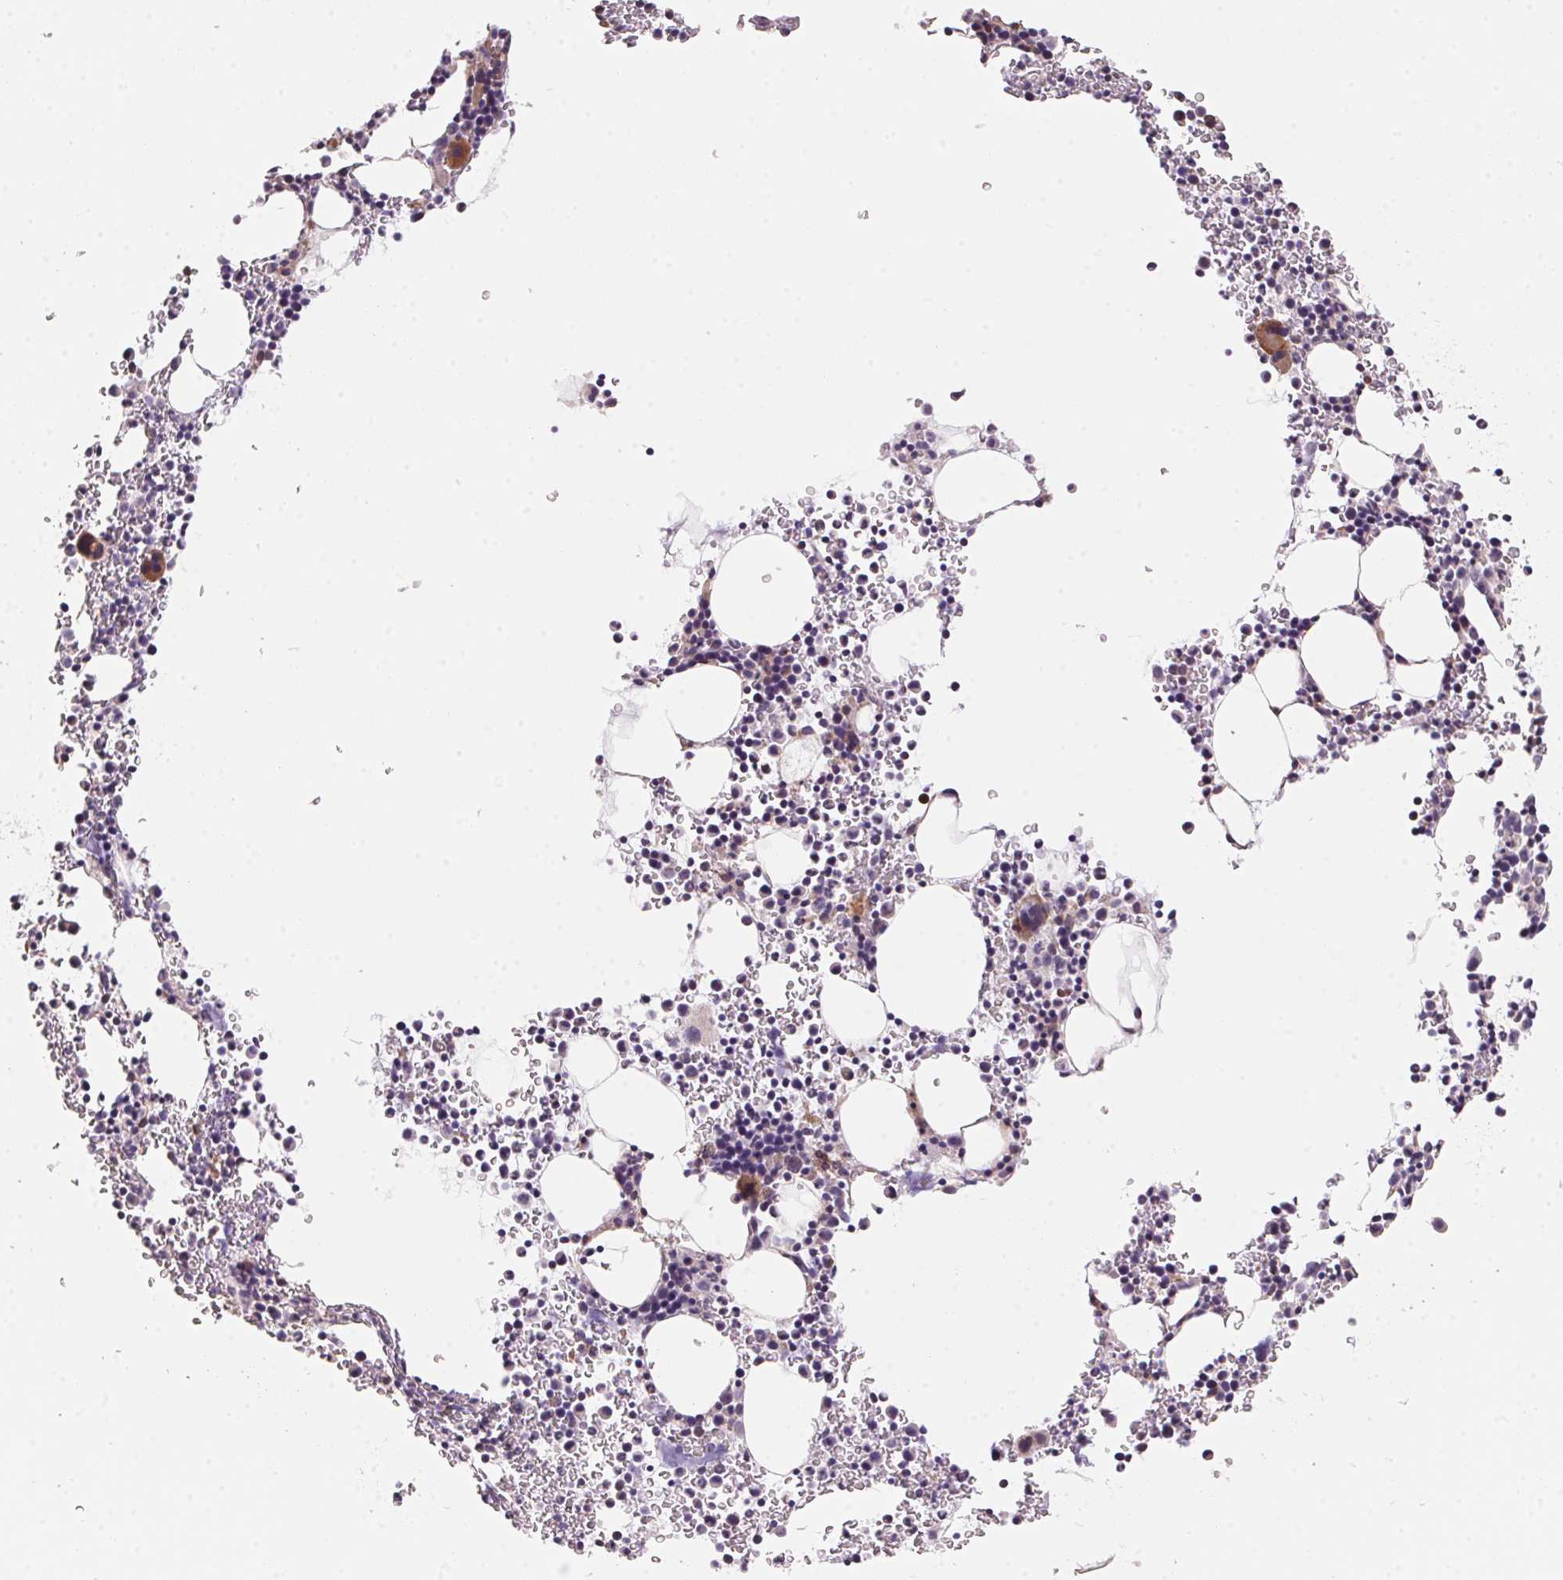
{"staining": {"intensity": "moderate", "quantity": "<25%", "location": "cytoplasmic/membranous"}, "tissue": "bone marrow", "cell_type": "Hematopoietic cells", "image_type": "normal", "snomed": [{"axis": "morphology", "description": "Normal tissue, NOS"}, {"axis": "topography", "description": "Bone marrow"}], "caption": "Immunohistochemical staining of normal human bone marrow demonstrates low levels of moderate cytoplasmic/membranous expression in about <25% of hematopoietic cells. The protein of interest is stained brown, and the nuclei are stained in blue (DAB IHC with brightfield microscopy, high magnification).", "gene": "UNC13B", "patient": {"sex": "male", "age": 58}}